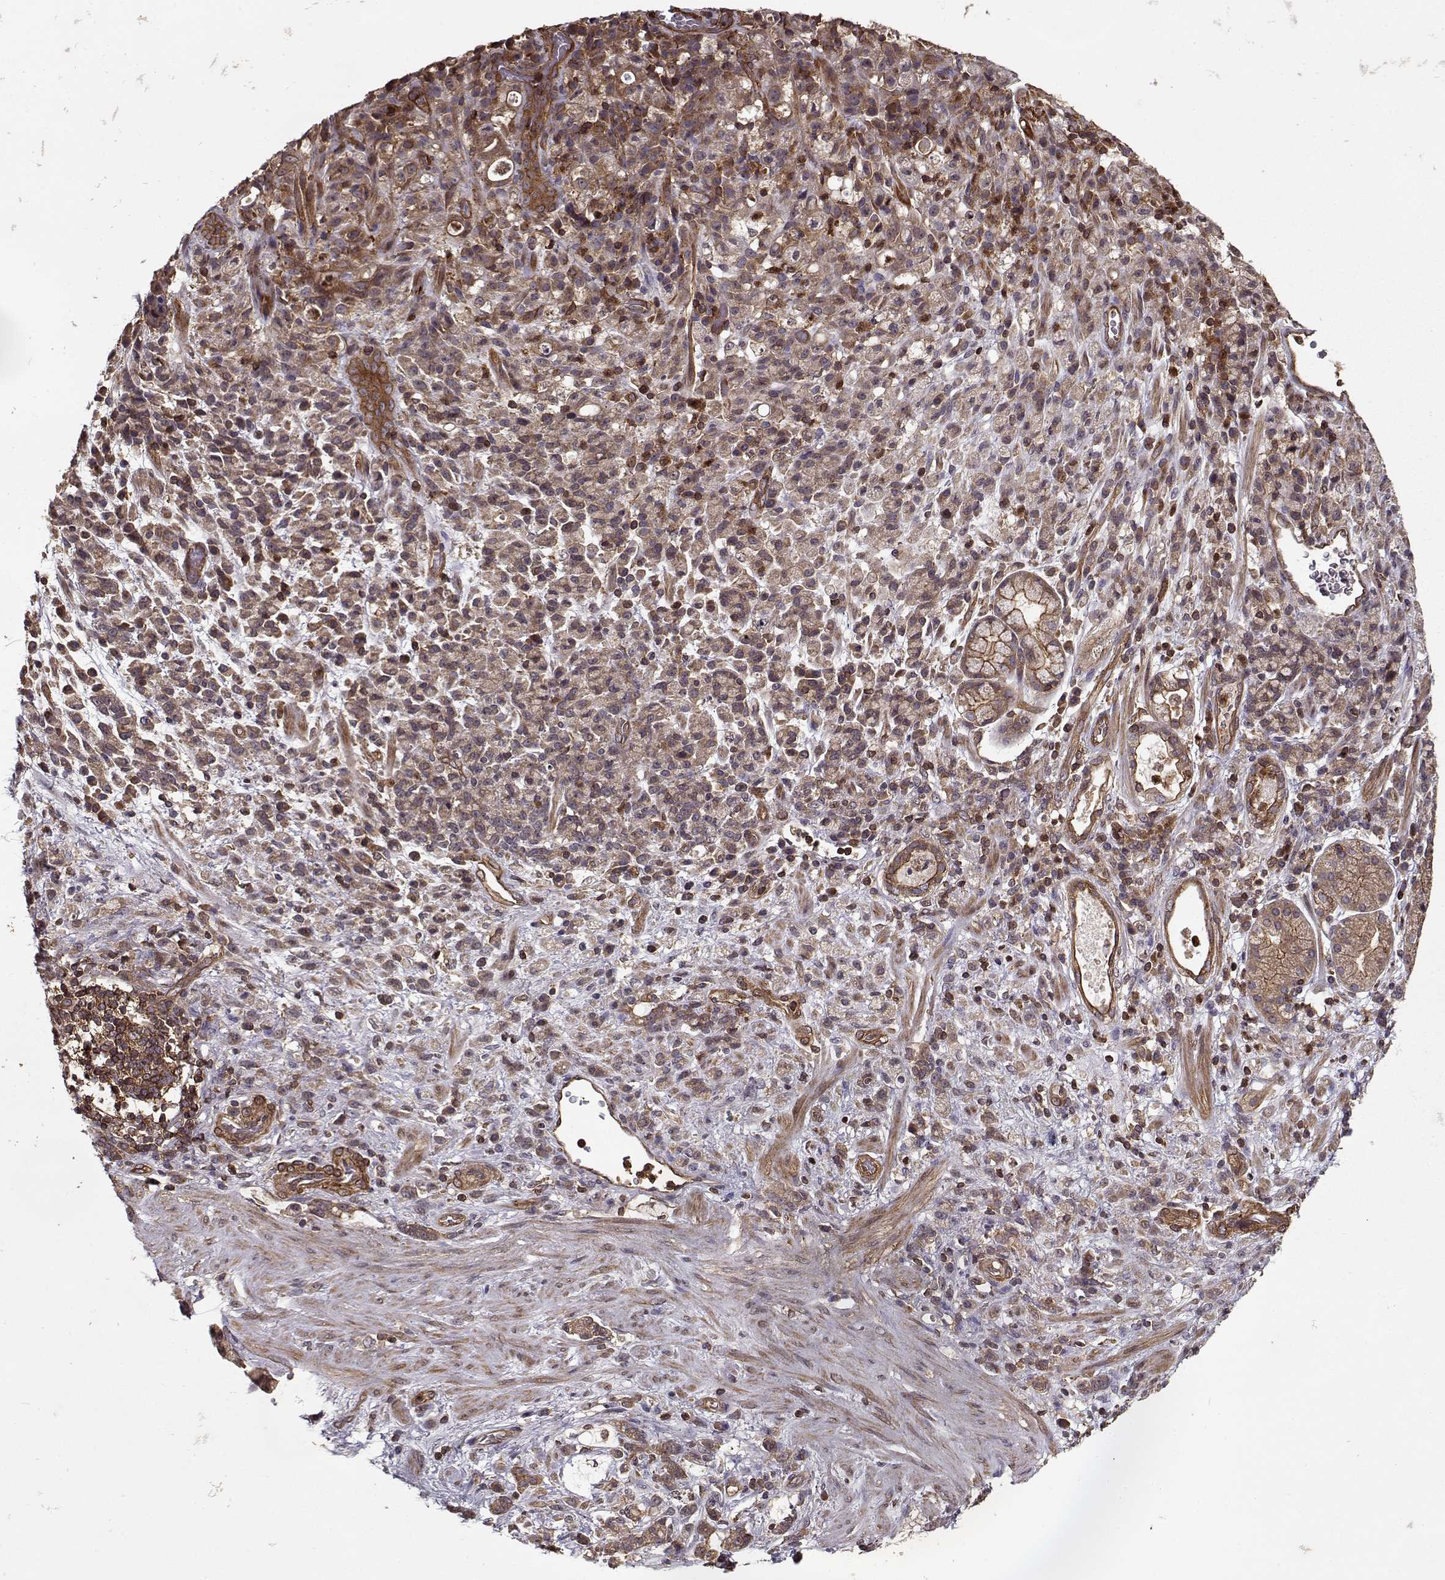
{"staining": {"intensity": "moderate", "quantity": "25%-75%", "location": "cytoplasmic/membranous"}, "tissue": "stomach cancer", "cell_type": "Tumor cells", "image_type": "cancer", "snomed": [{"axis": "morphology", "description": "Adenocarcinoma, NOS"}, {"axis": "topography", "description": "Stomach"}], "caption": "Protein positivity by IHC displays moderate cytoplasmic/membranous staining in about 25%-75% of tumor cells in adenocarcinoma (stomach).", "gene": "PPP1R12A", "patient": {"sex": "female", "age": 60}}